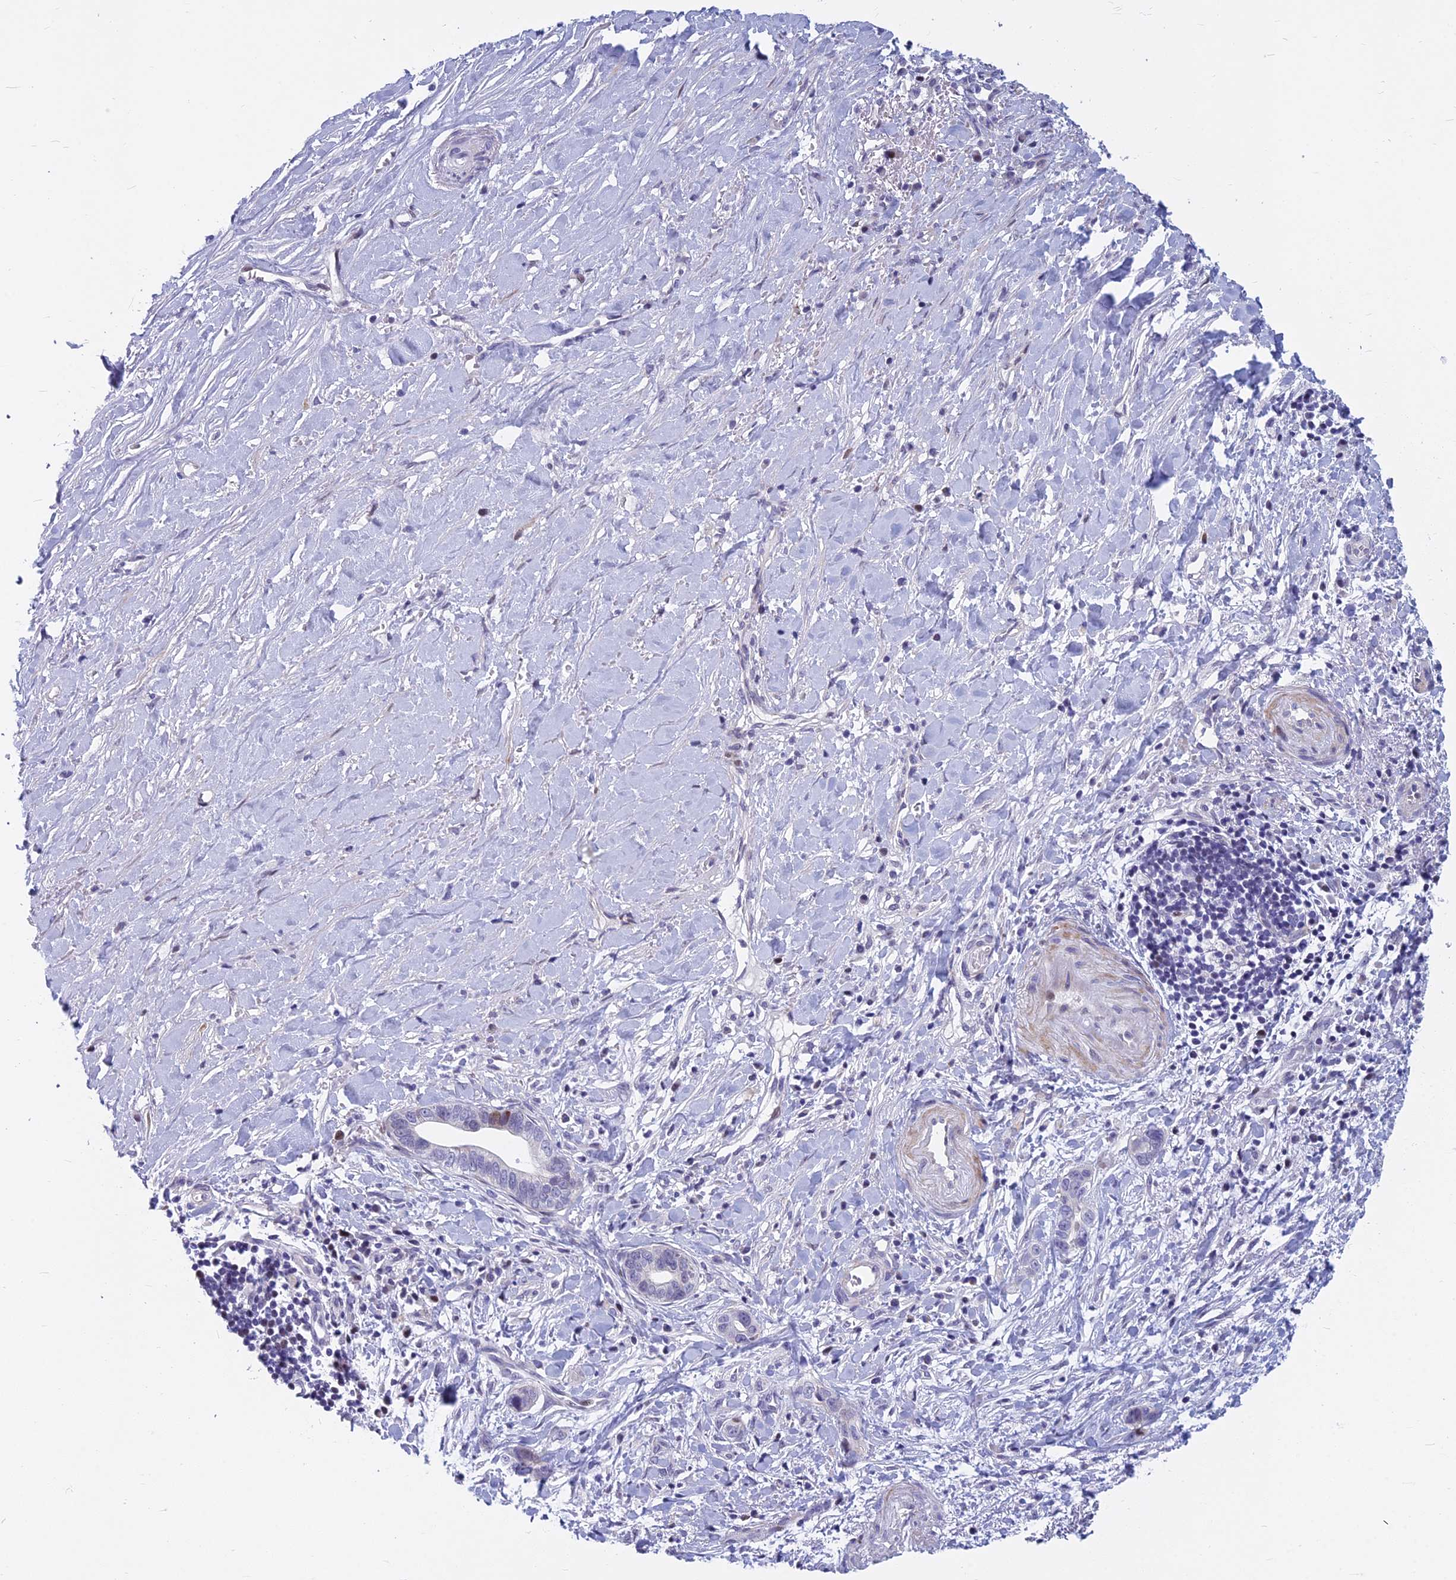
{"staining": {"intensity": "negative", "quantity": "none", "location": "none"}, "tissue": "liver cancer", "cell_type": "Tumor cells", "image_type": "cancer", "snomed": [{"axis": "morphology", "description": "Cholangiocarcinoma"}, {"axis": "topography", "description": "Liver"}], "caption": "DAB (3,3'-diaminobenzidine) immunohistochemical staining of liver cancer displays no significant positivity in tumor cells. Brightfield microscopy of IHC stained with DAB (brown) and hematoxylin (blue), captured at high magnification.", "gene": "MYBPC2", "patient": {"sex": "female", "age": 79}}